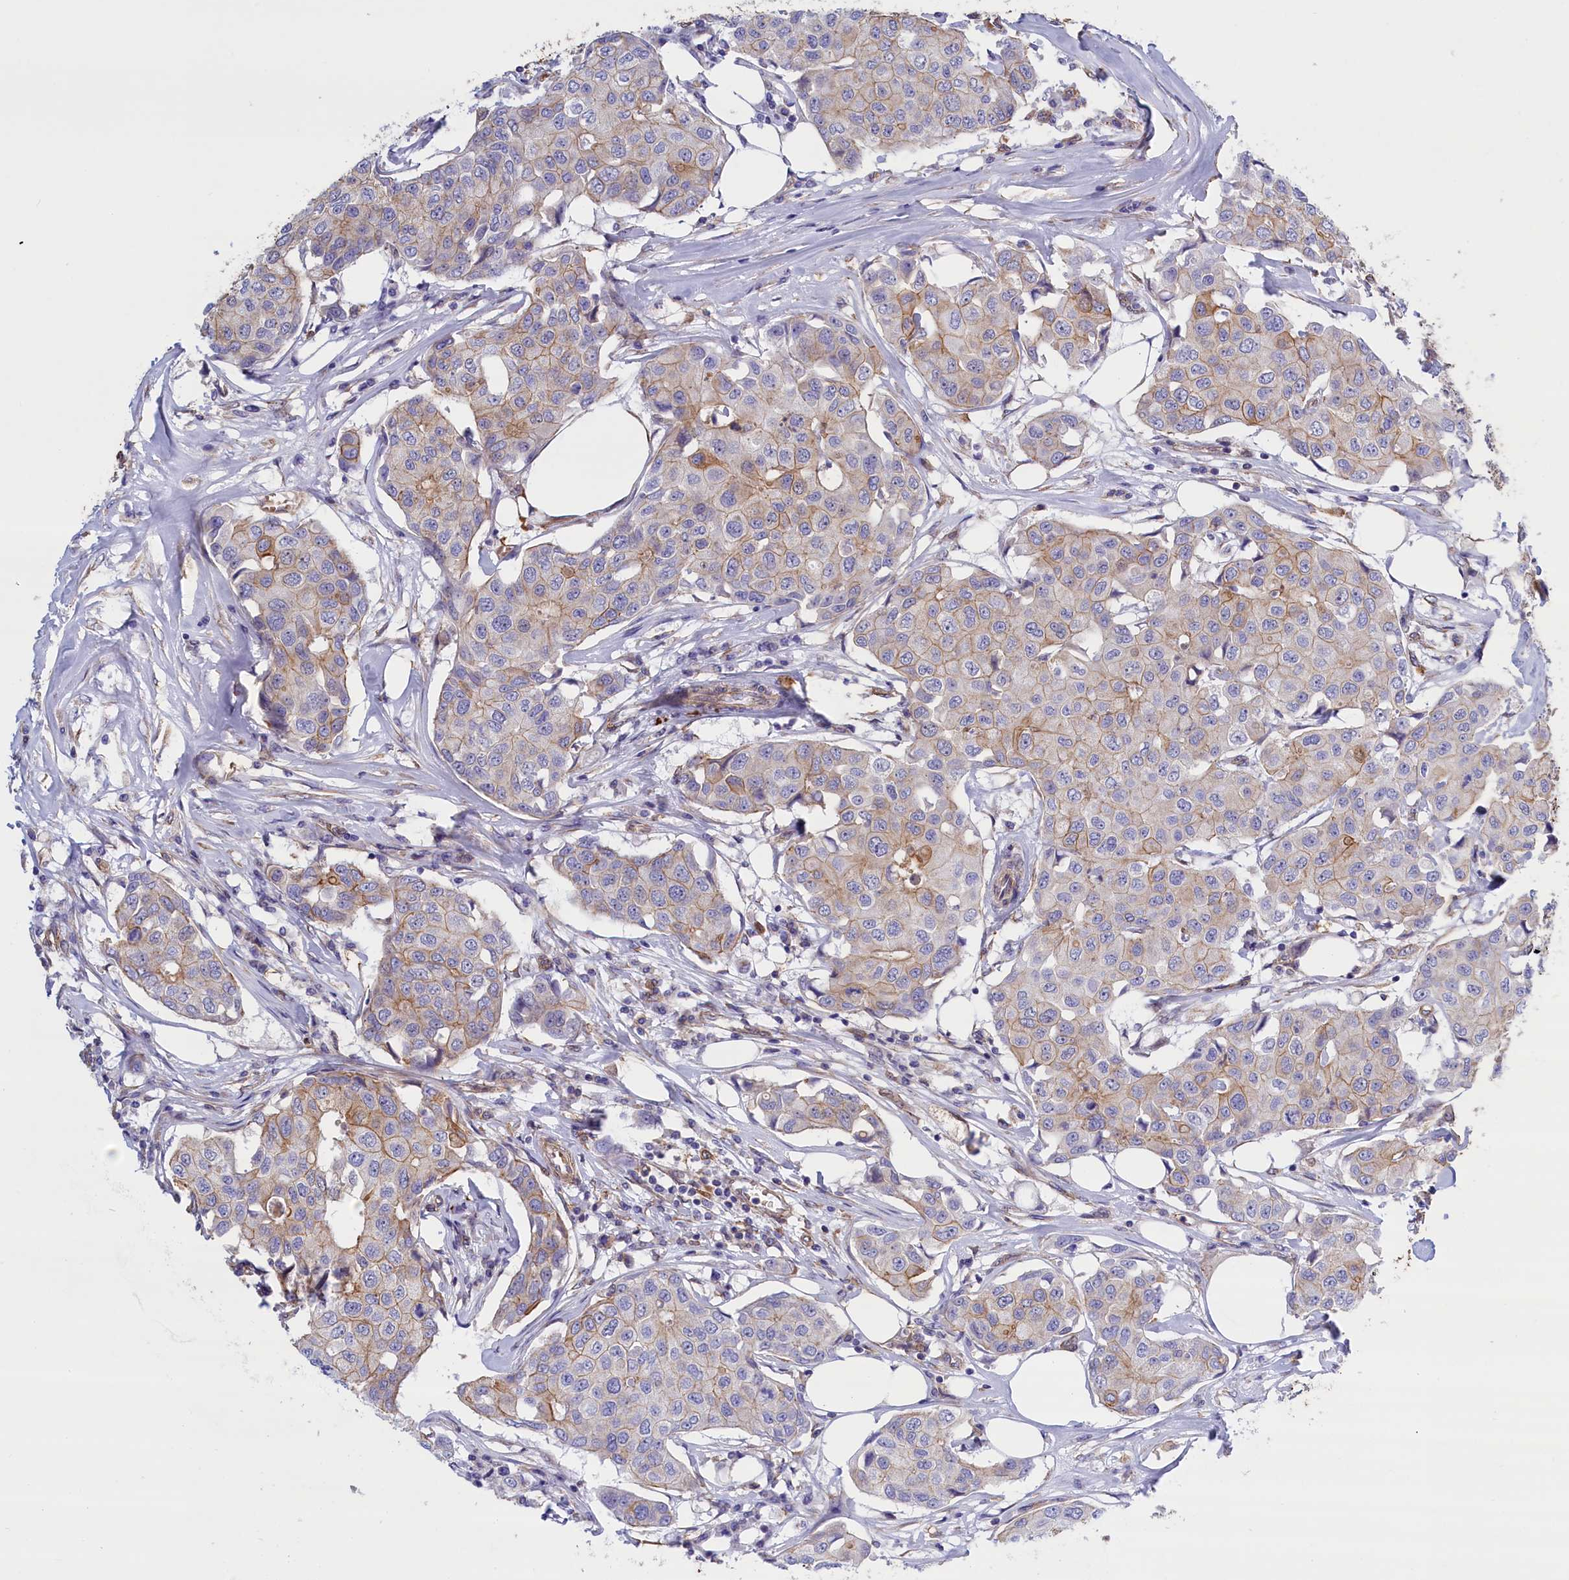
{"staining": {"intensity": "weak", "quantity": "<25%", "location": "cytoplasmic/membranous"}, "tissue": "breast cancer", "cell_type": "Tumor cells", "image_type": "cancer", "snomed": [{"axis": "morphology", "description": "Duct carcinoma"}, {"axis": "topography", "description": "Breast"}], "caption": "Protein analysis of breast cancer (infiltrating ductal carcinoma) demonstrates no significant staining in tumor cells. (Immunohistochemistry, brightfield microscopy, high magnification).", "gene": "ABCC12", "patient": {"sex": "female", "age": 80}}